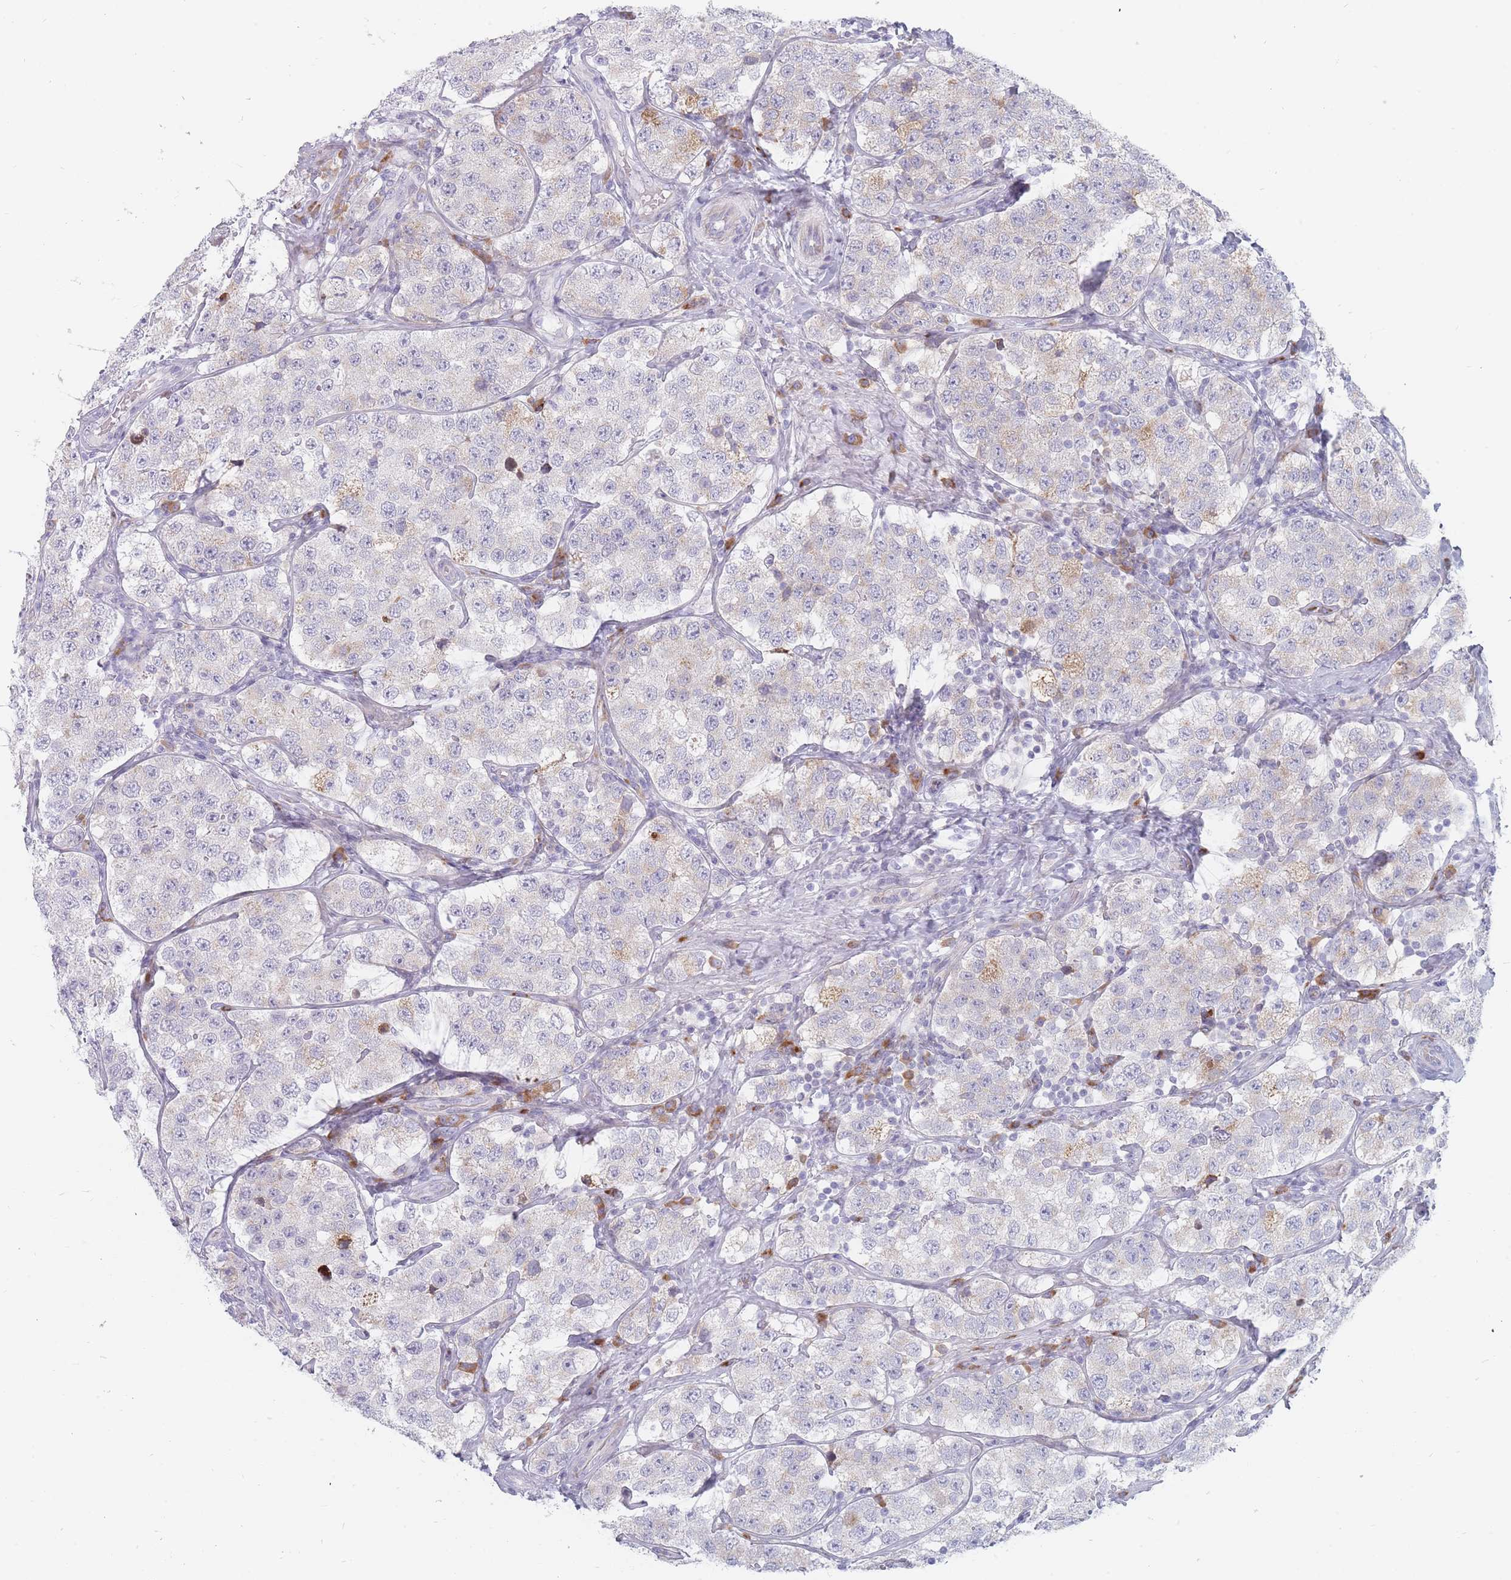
{"staining": {"intensity": "negative", "quantity": "none", "location": "none"}, "tissue": "testis cancer", "cell_type": "Tumor cells", "image_type": "cancer", "snomed": [{"axis": "morphology", "description": "Seminoma, NOS"}, {"axis": "topography", "description": "Testis"}], "caption": "IHC micrograph of neoplastic tissue: testis seminoma stained with DAB demonstrates no significant protein expression in tumor cells. (Brightfield microscopy of DAB immunohistochemistry (IHC) at high magnification).", "gene": "SPATS1", "patient": {"sex": "male", "age": 34}}